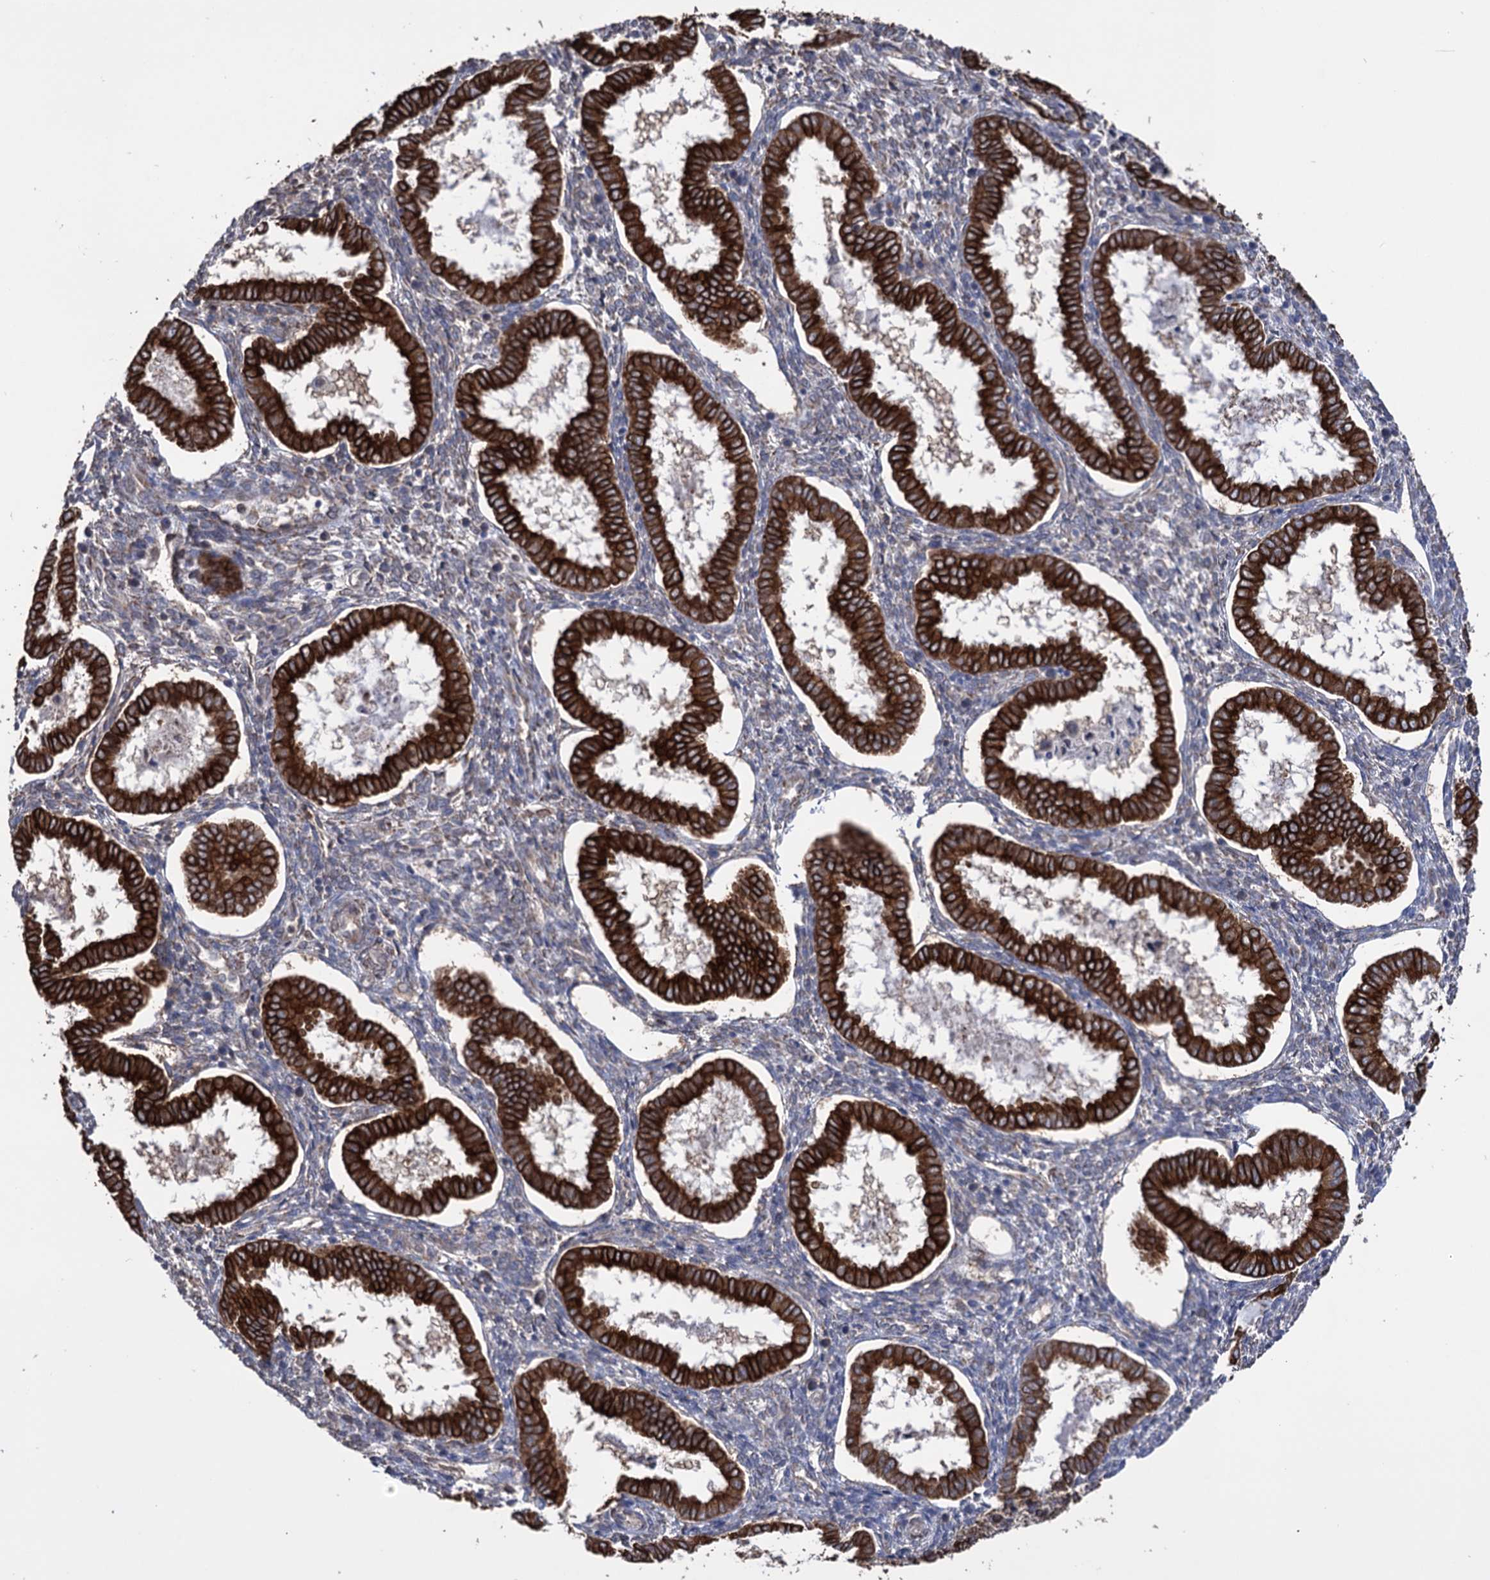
{"staining": {"intensity": "negative", "quantity": "none", "location": "none"}, "tissue": "endometrium", "cell_type": "Cells in endometrial stroma", "image_type": "normal", "snomed": [{"axis": "morphology", "description": "Normal tissue, NOS"}, {"axis": "topography", "description": "Endometrium"}], "caption": "This is an IHC histopathology image of benign human endometrium. There is no expression in cells in endometrial stroma.", "gene": "CDAN1", "patient": {"sex": "female", "age": 24}}